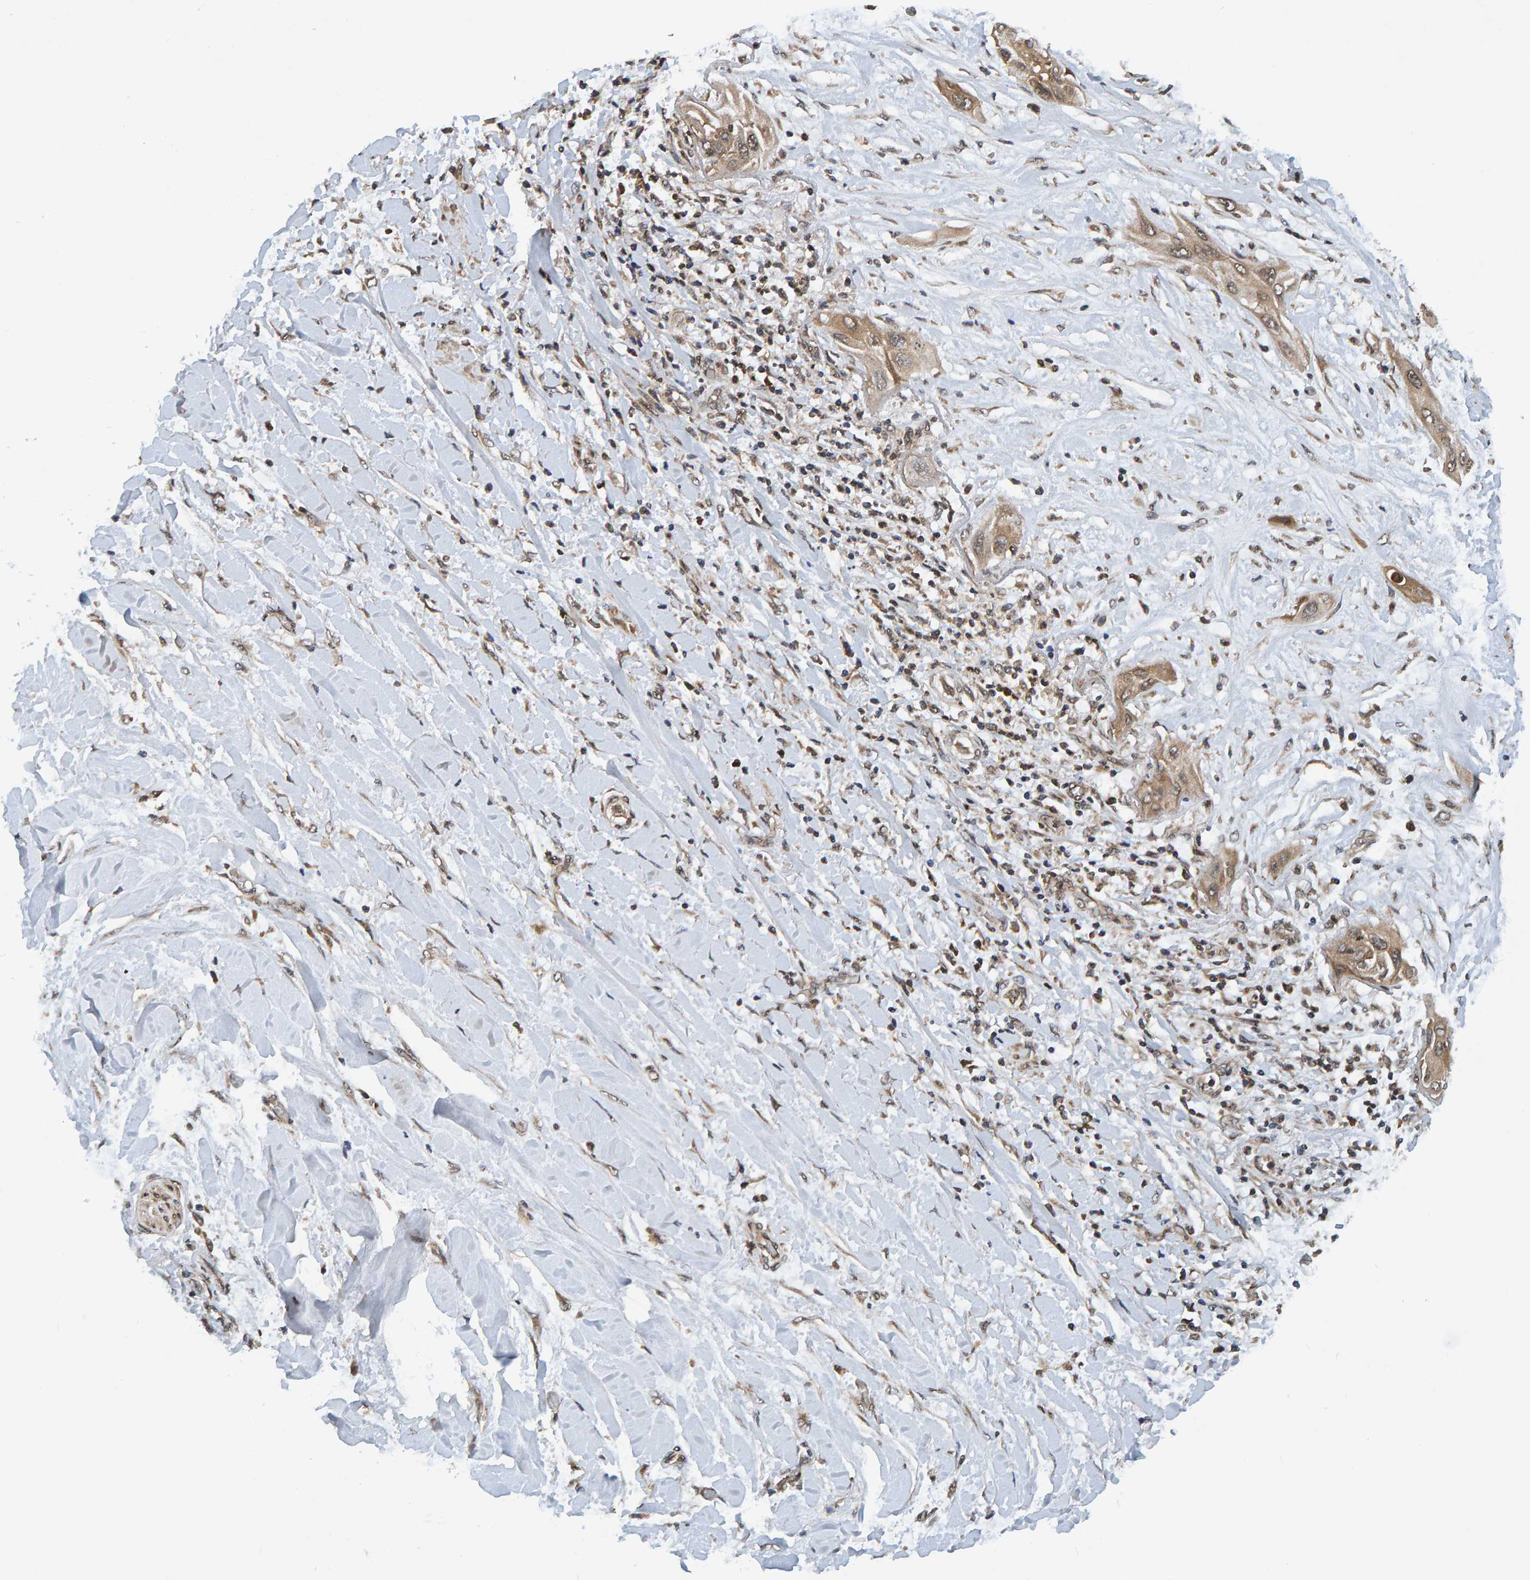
{"staining": {"intensity": "weak", "quantity": ">75%", "location": "cytoplasmic/membranous"}, "tissue": "lung cancer", "cell_type": "Tumor cells", "image_type": "cancer", "snomed": [{"axis": "morphology", "description": "Squamous cell carcinoma, NOS"}, {"axis": "topography", "description": "Lung"}], "caption": "About >75% of tumor cells in human squamous cell carcinoma (lung) reveal weak cytoplasmic/membranous protein staining as visualized by brown immunohistochemical staining.", "gene": "GAB2", "patient": {"sex": "female", "age": 47}}